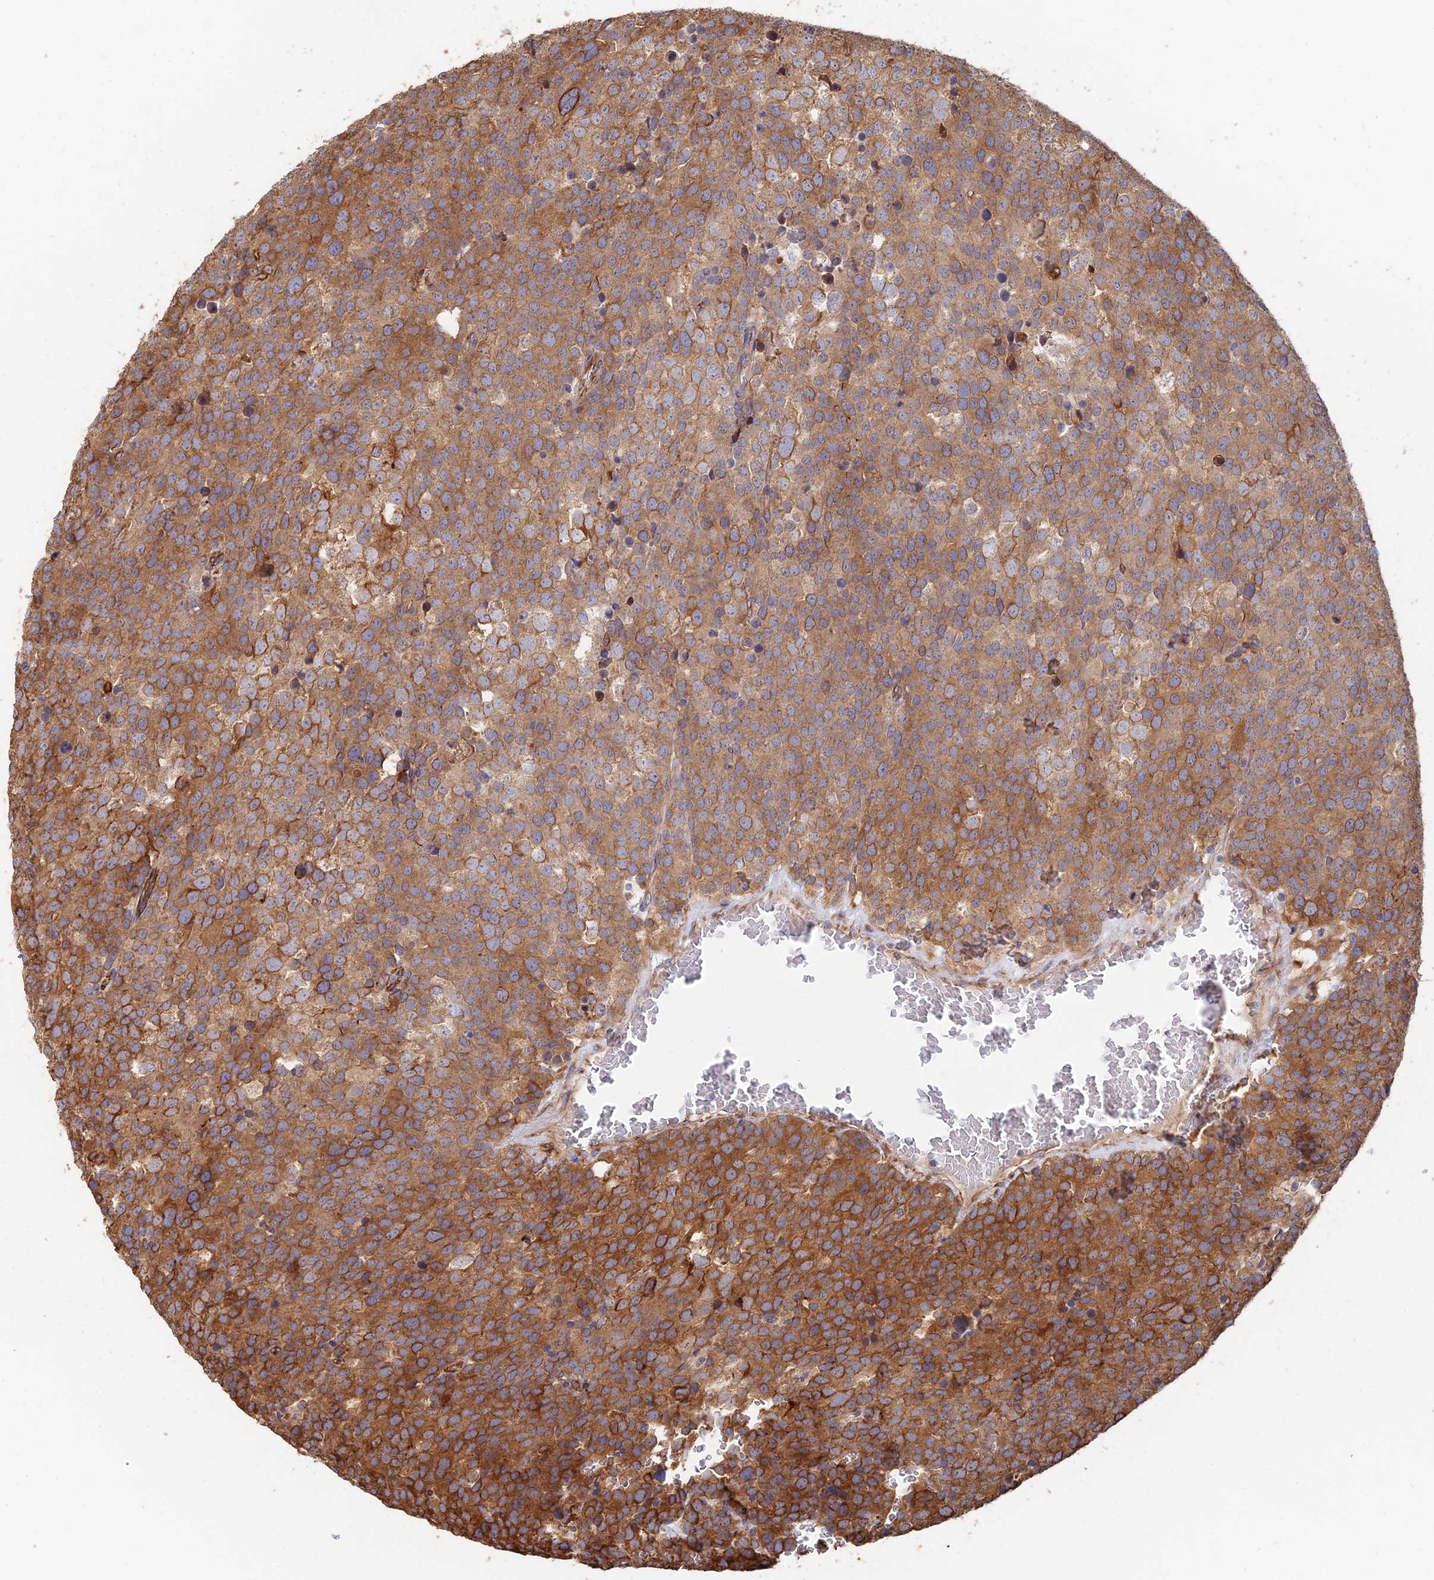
{"staining": {"intensity": "moderate", "quantity": ">75%", "location": "cytoplasmic/membranous"}, "tissue": "testis cancer", "cell_type": "Tumor cells", "image_type": "cancer", "snomed": [{"axis": "morphology", "description": "Seminoma, NOS"}, {"axis": "topography", "description": "Testis"}], "caption": "Brown immunohistochemical staining in seminoma (testis) demonstrates moderate cytoplasmic/membranous staining in about >75% of tumor cells.", "gene": "WBP11", "patient": {"sex": "male", "age": 71}}